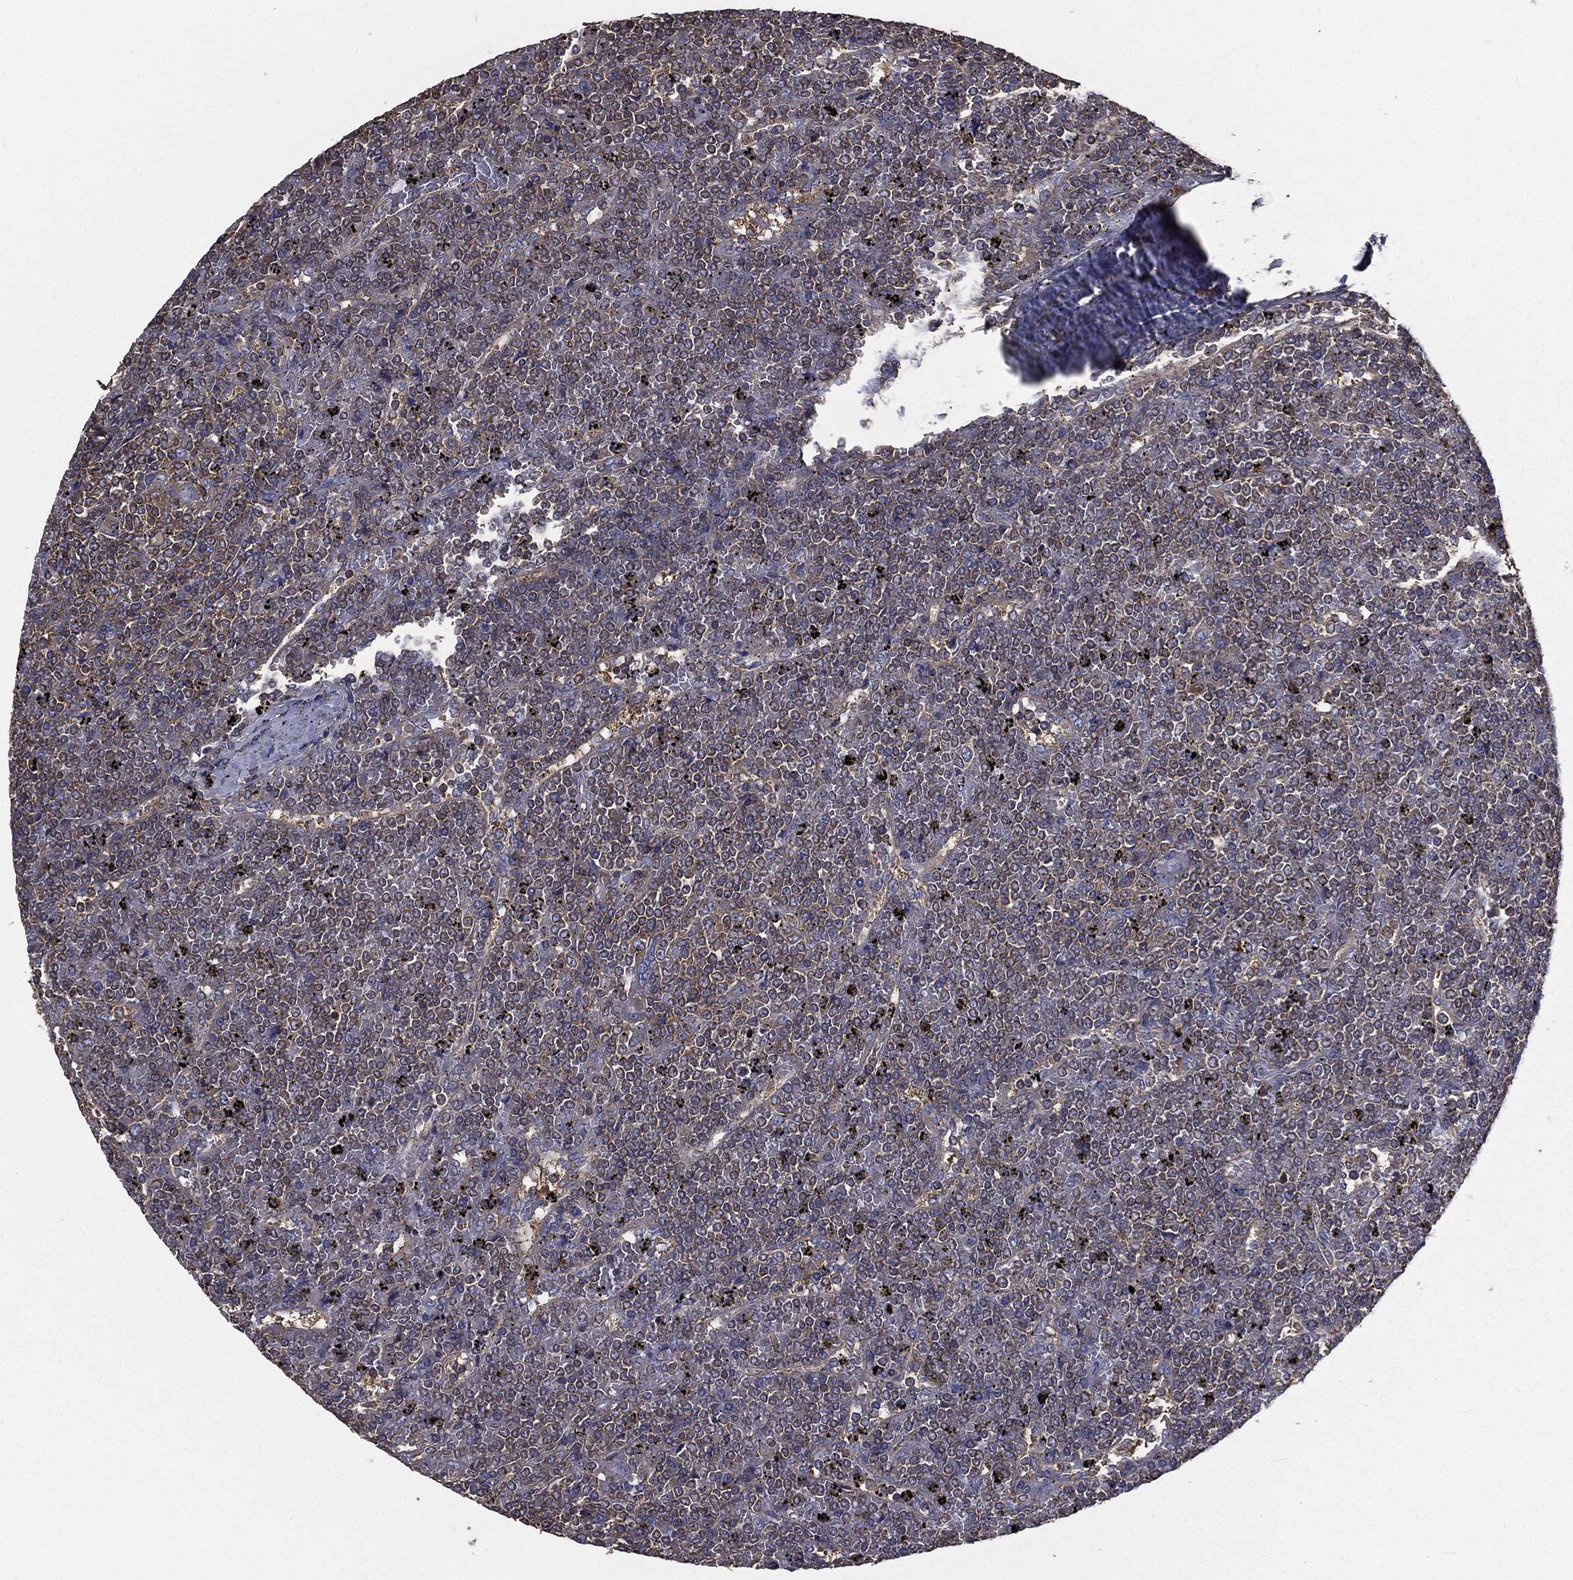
{"staining": {"intensity": "negative", "quantity": "none", "location": "none"}, "tissue": "lymphoma", "cell_type": "Tumor cells", "image_type": "cancer", "snomed": [{"axis": "morphology", "description": "Malignant lymphoma, non-Hodgkin's type, Low grade"}, {"axis": "topography", "description": "Spleen"}], "caption": "Immunohistochemistry (IHC) of lymphoma shows no staining in tumor cells.", "gene": "SARS1", "patient": {"sex": "female", "age": 19}}